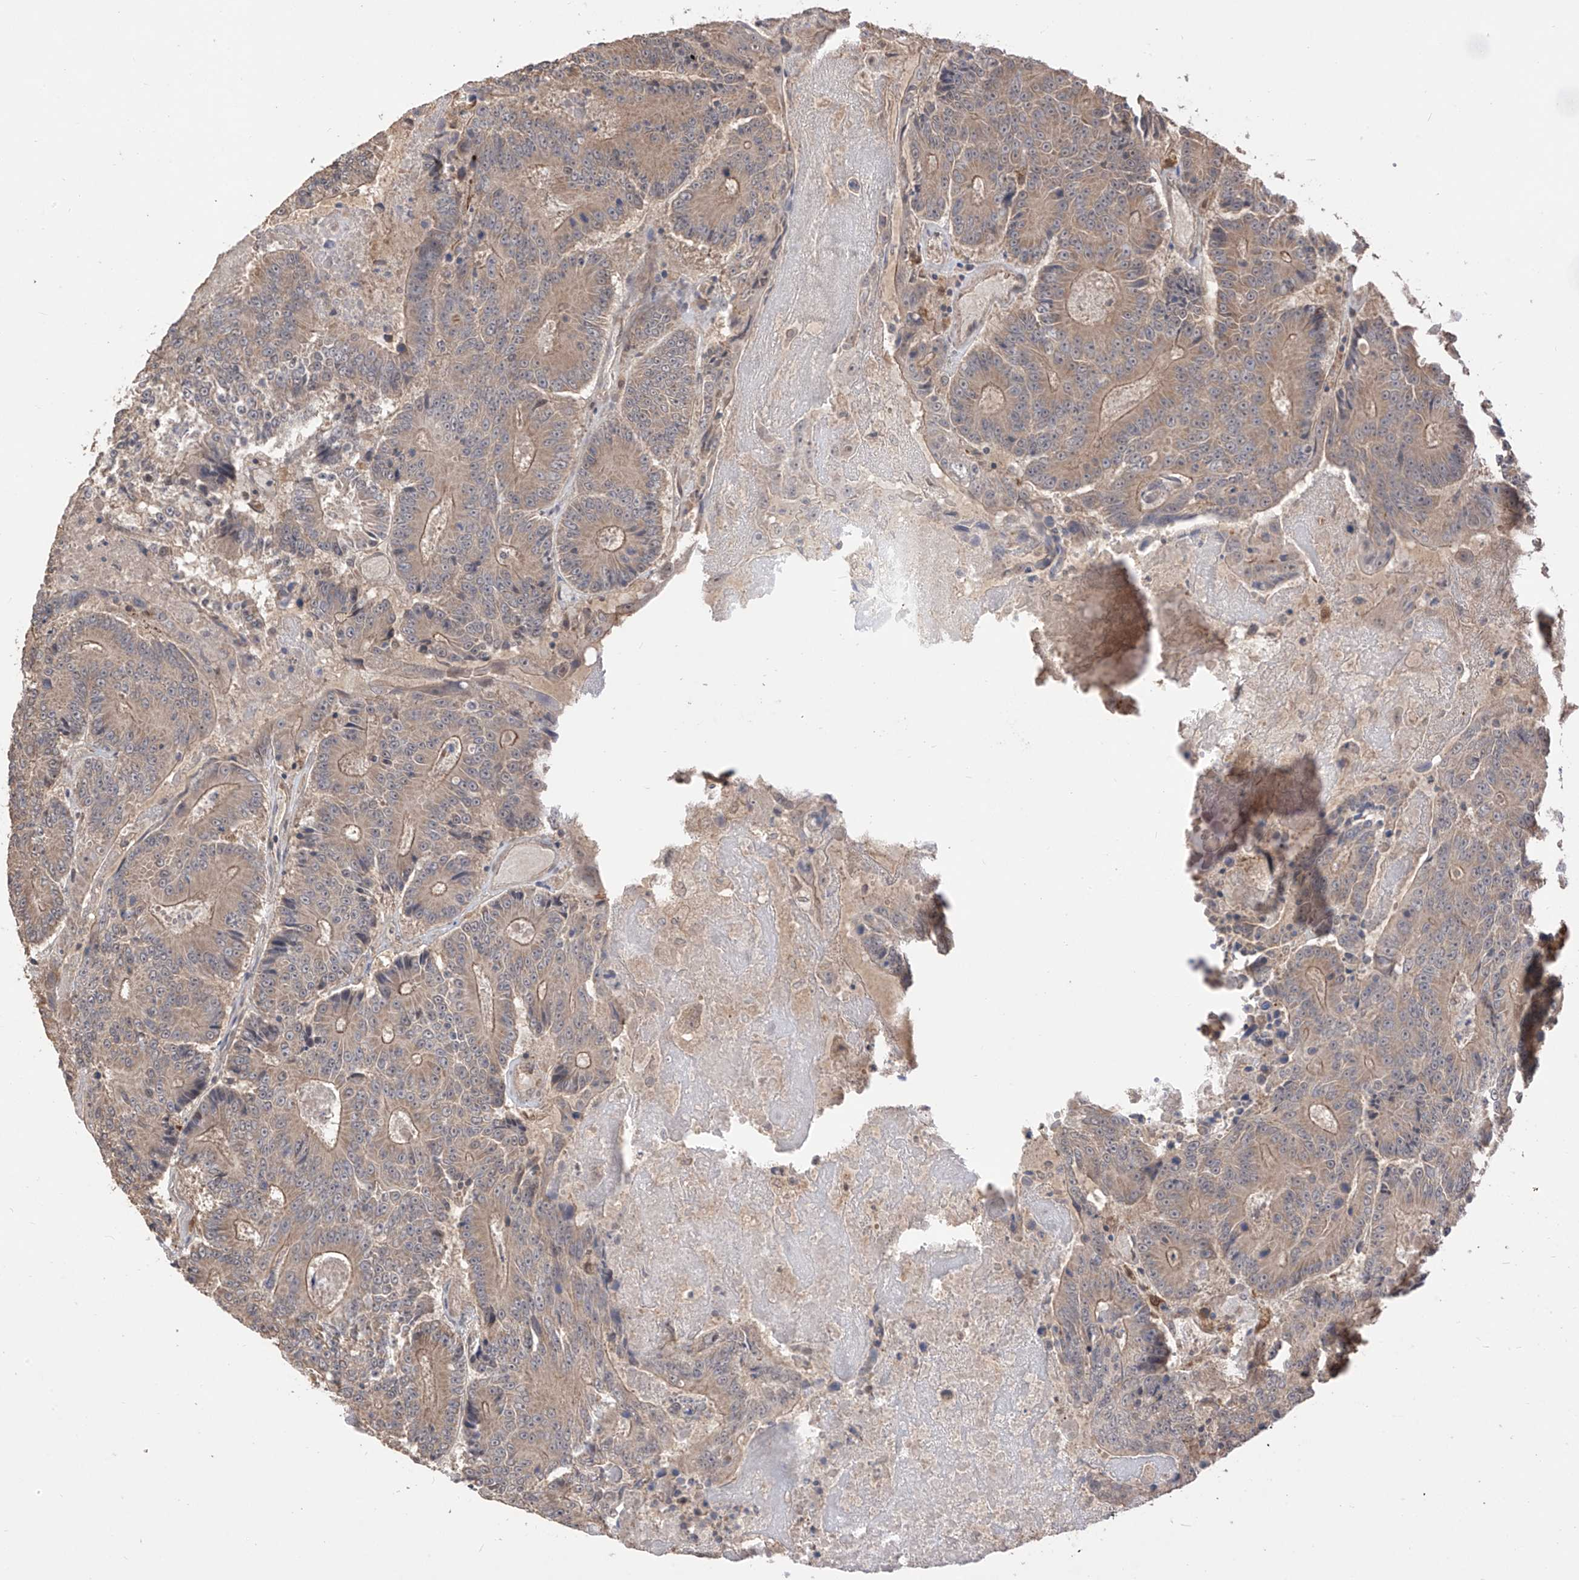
{"staining": {"intensity": "weak", "quantity": "25%-75%", "location": "cytoplasmic/membranous"}, "tissue": "colorectal cancer", "cell_type": "Tumor cells", "image_type": "cancer", "snomed": [{"axis": "morphology", "description": "Adenocarcinoma, NOS"}, {"axis": "topography", "description": "Colon"}], "caption": "Adenocarcinoma (colorectal) stained with a protein marker exhibits weak staining in tumor cells.", "gene": "LATS1", "patient": {"sex": "male", "age": 83}}